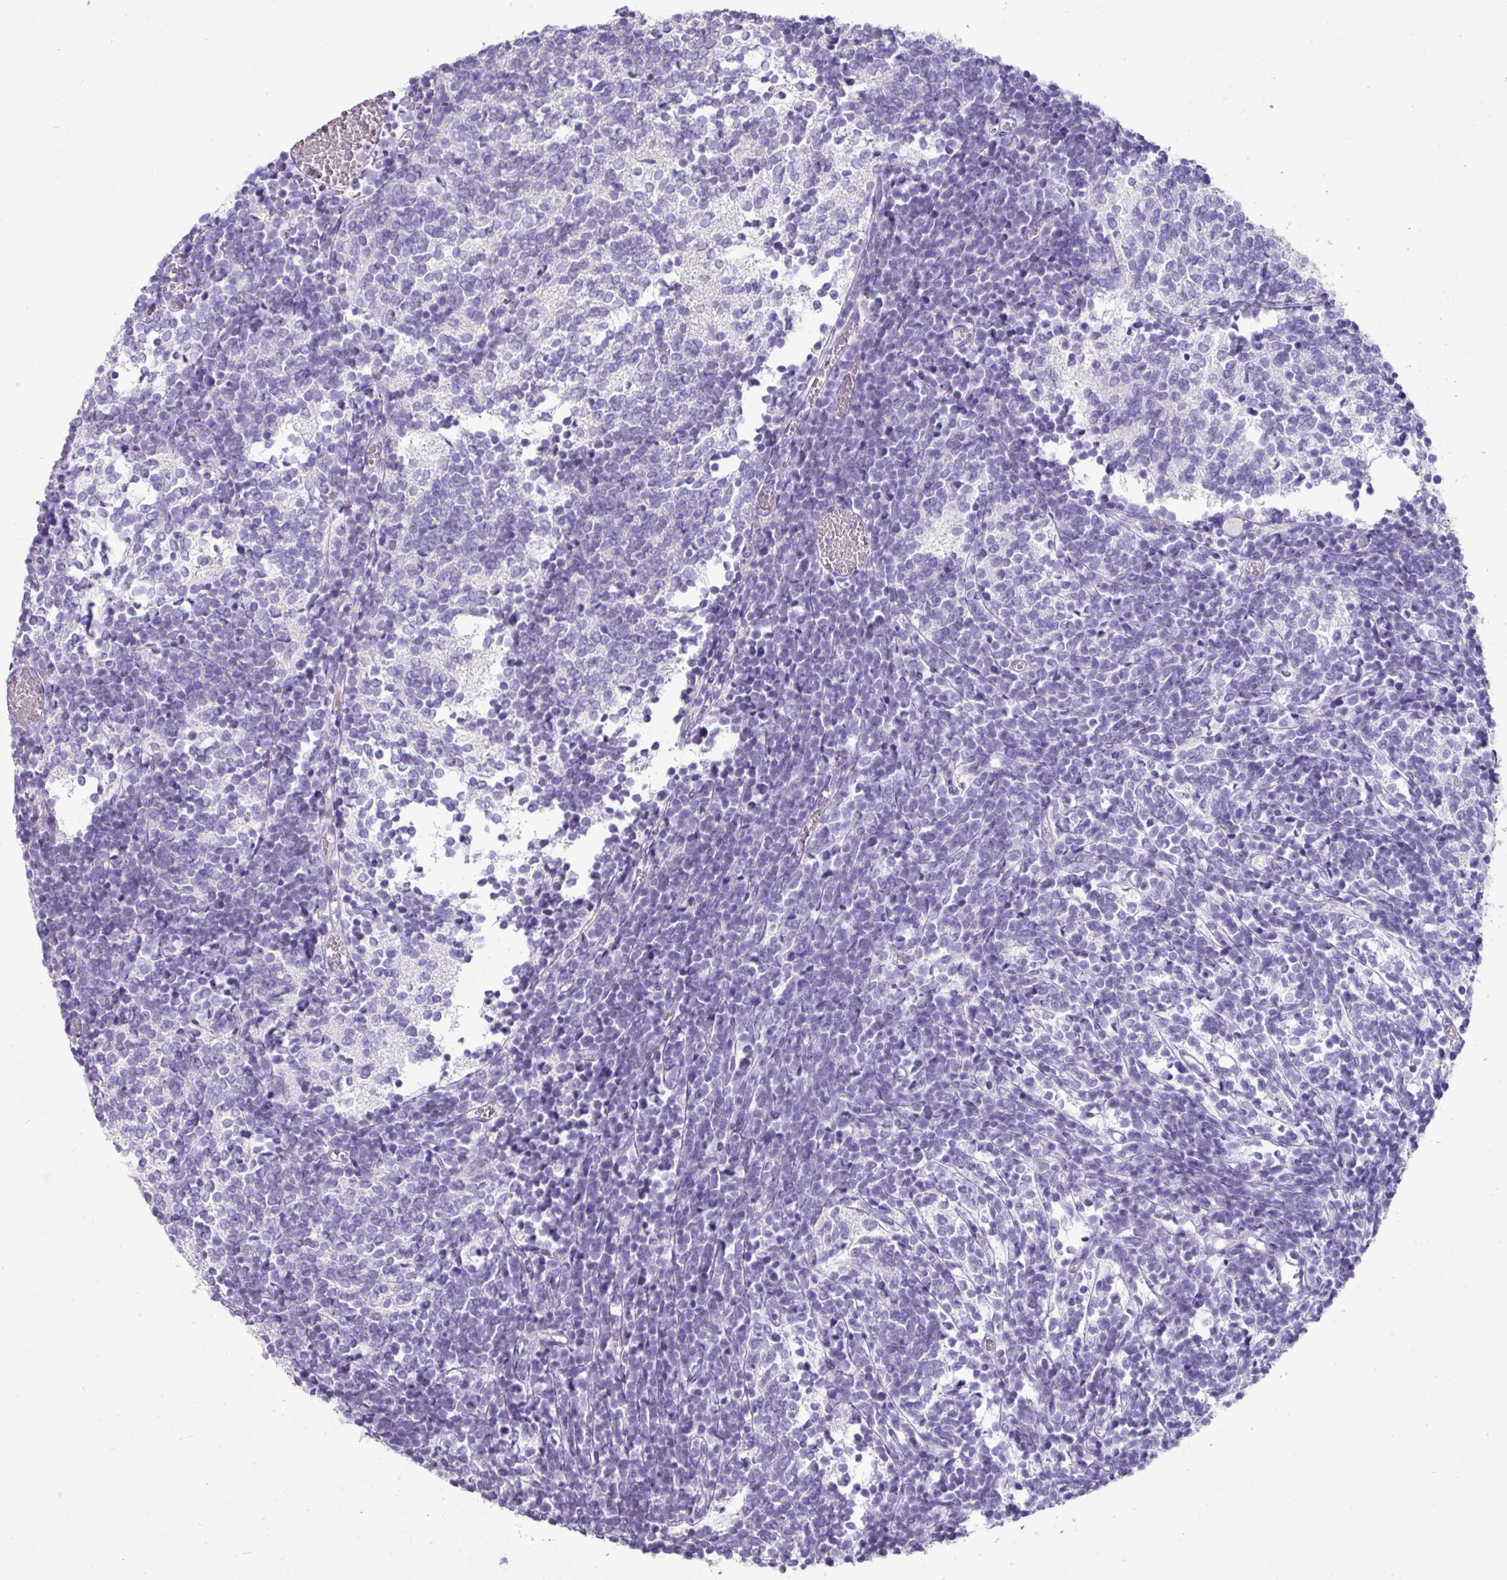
{"staining": {"intensity": "negative", "quantity": "none", "location": "none"}, "tissue": "glioma", "cell_type": "Tumor cells", "image_type": "cancer", "snomed": [{"axis": "morphology", "description": "Glioma, malignant, Low grade"}, {"axis": "topography", "description": "Brain"}], "caption": "Malignant glioma (low-grade) was stained to show a protein in brown. There is no significant positivity in tumor cells.", "gene": "GSTA3", "patient": {"sex": "female", "age": 1}}